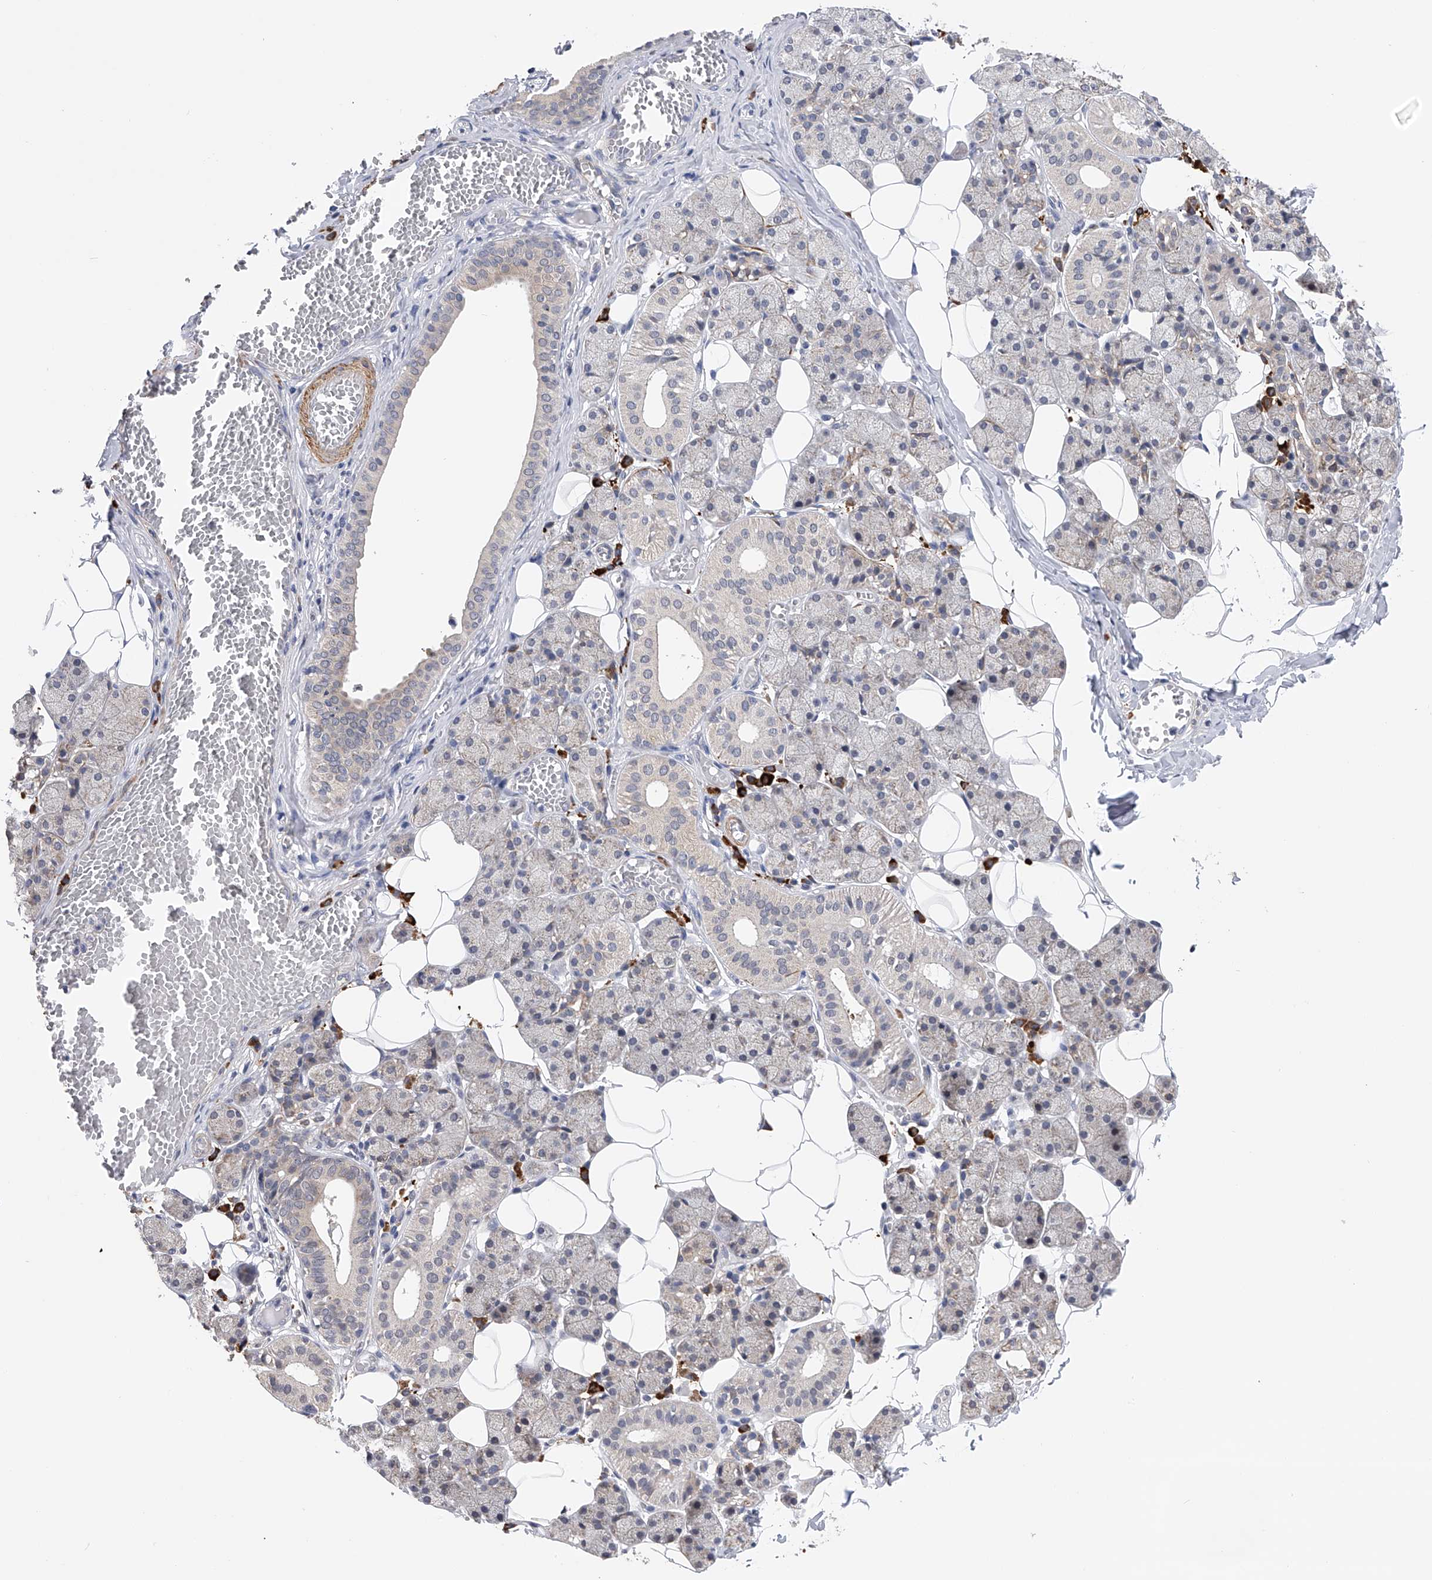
{"staining": {"intensity": "negative", "quantity": "none", "location": "none"}, "tissue": "salivary gland", "cell_type": "Glandular cells", "image_type": "normal", "snomed": [{"axis": "morphology", "description": "Normal tissue, NOS"}, {"axis": "topography", "description": "Salivary gland"}], "caption": "A histopathology image of human salivary gland is negative for staining in glandular cells. The staining is performed using DAB (3,3'-diaminobenzidine) brown chromogen with nuclei counter-stained in using hematoxylin.", "gene": "SPOCK1", "patient": {"sex": "female", "age": 33}}